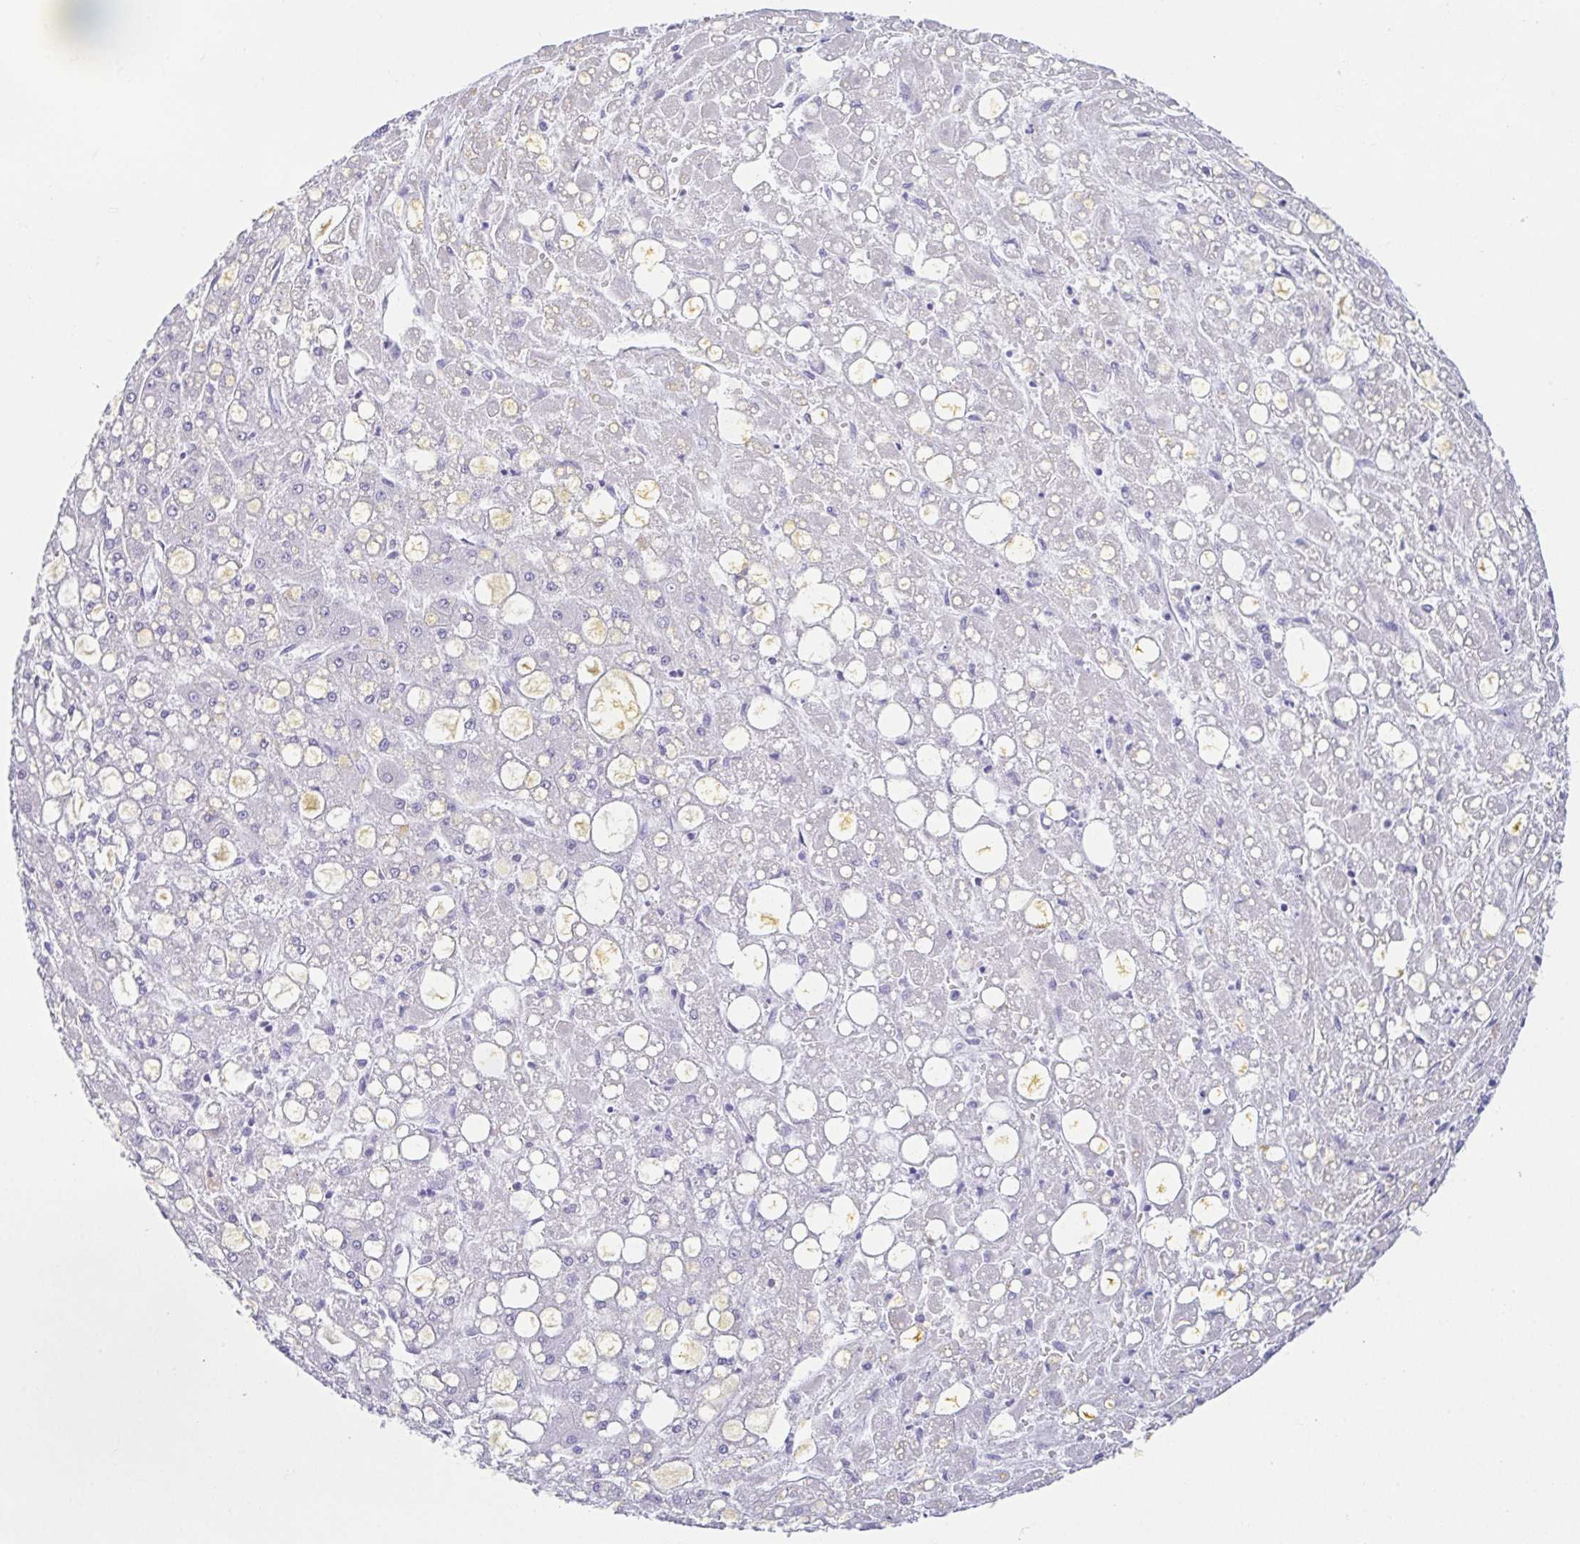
{"staining": {"intensity": "negative", "quantity": "none", "location": "none"}, "tissue": "liver cancer", "cell_type": "Tumor cells", "image_type": "cancer", "snomed": [{"axis": "morphology", "description": "Carcinoma, Hepatocellular, NOS"}, {"axis": "topography", "description": "Liver"}], "caption": "Immunohistochemistry of human liver hepatocellular carcinoma demonstrates no expression in tumor cells.", "gene": "HAPLN2", "patient": {"sex": "male", "age": 67}}